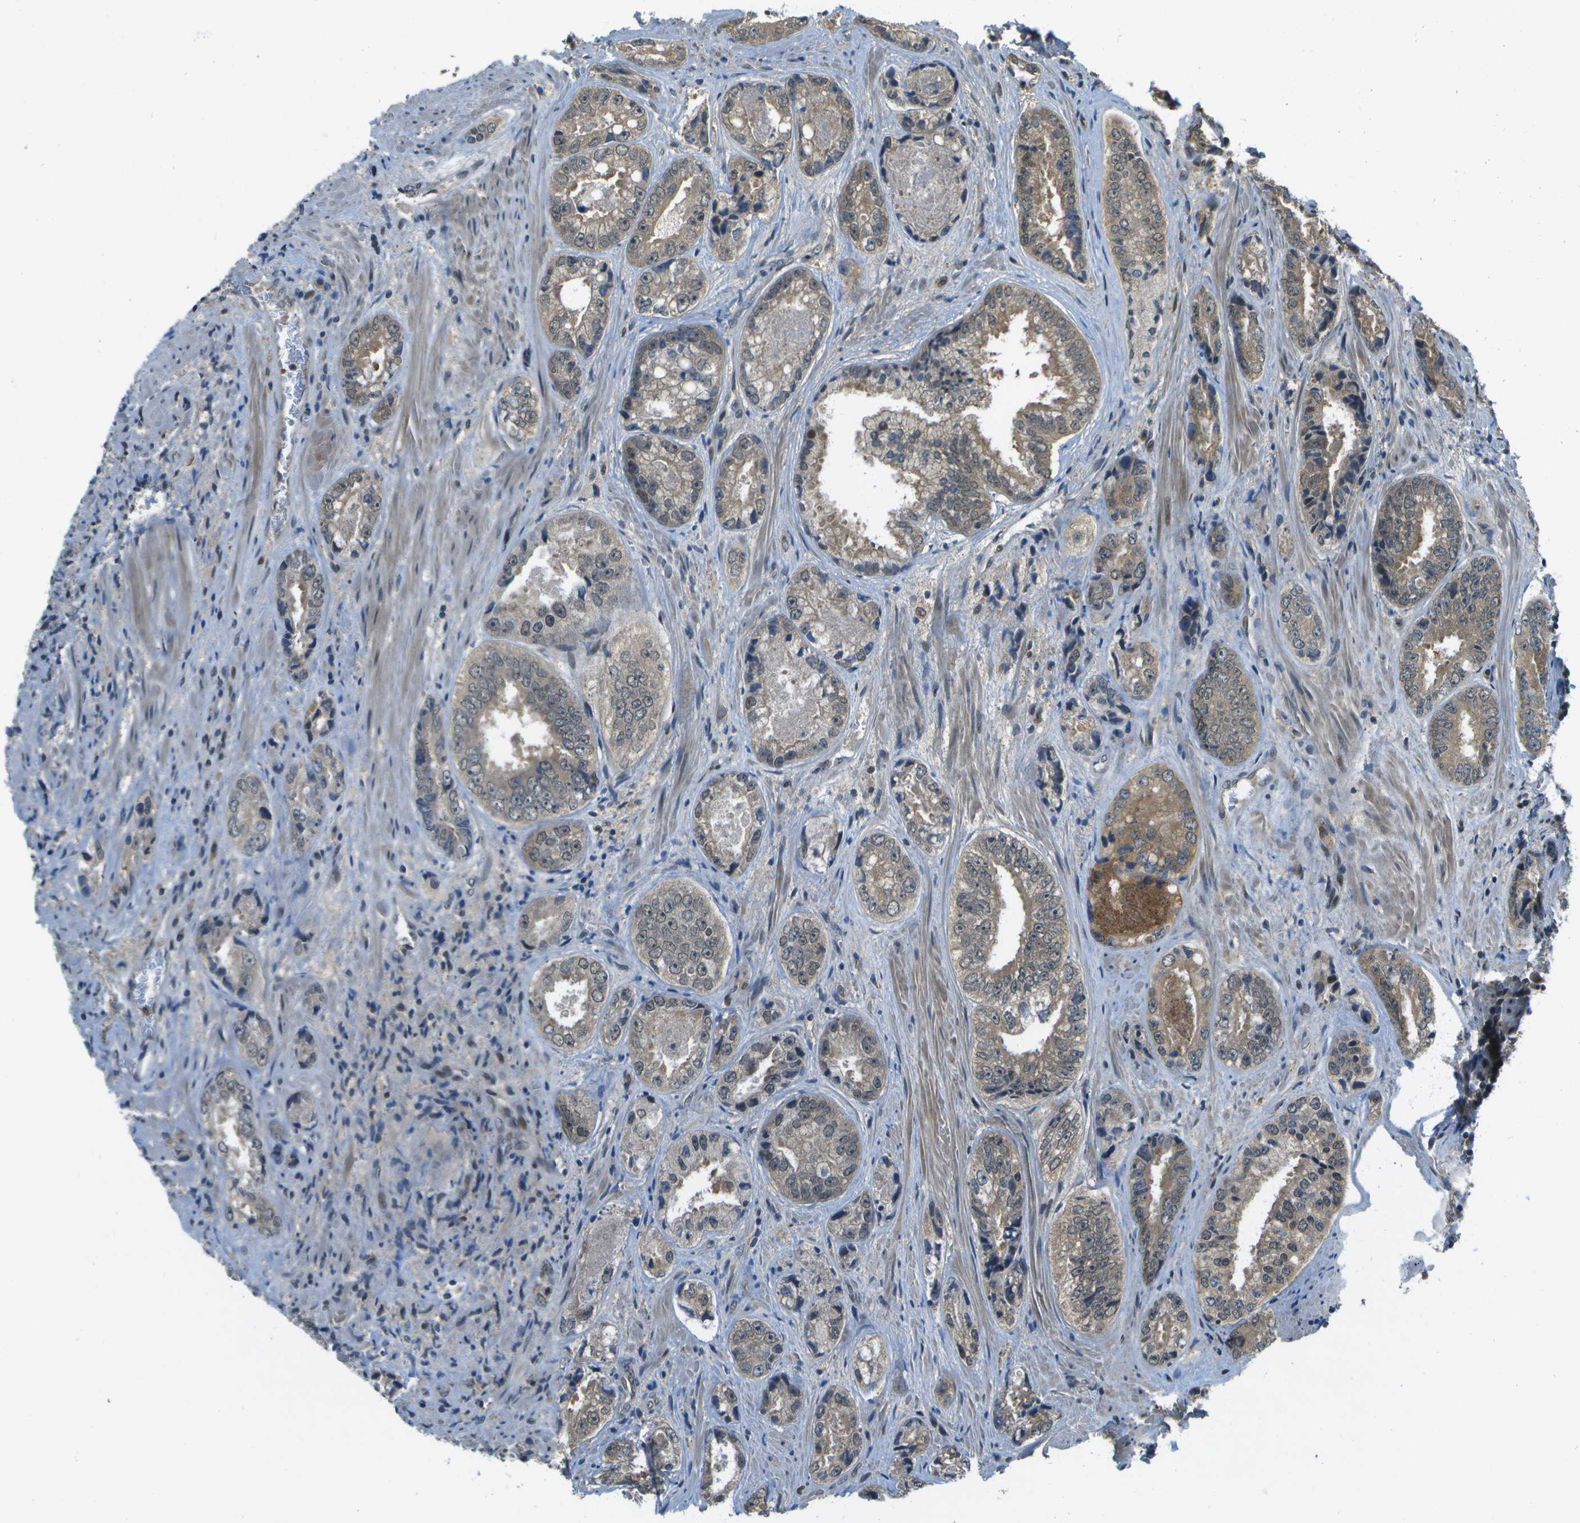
{"staining": {"intensity": "weak", "quantity": ">75%", "location": "cytoplasmic/membranous"}, "tissue": "prostate cancer", "cell_type": "Tumor cells", "image_type": "cancer", "snomed": [{"axis": "morphology", "description": "Adenocarcinoma, High grade"}, {"axis": "topography", "description": "Prostate"}], "caption": "This micrograph displays prostate cancer (high-grade adenocarcinoma) stained with immunohistochemistry (IHC) to label a protein in brown. The cytoplasmic/membranous of tumor cells show weak positivity for the protein. Nuclei are counter-stained blue.", "gene": "GANC", "patient": {"sex": "male", "age": 61}}